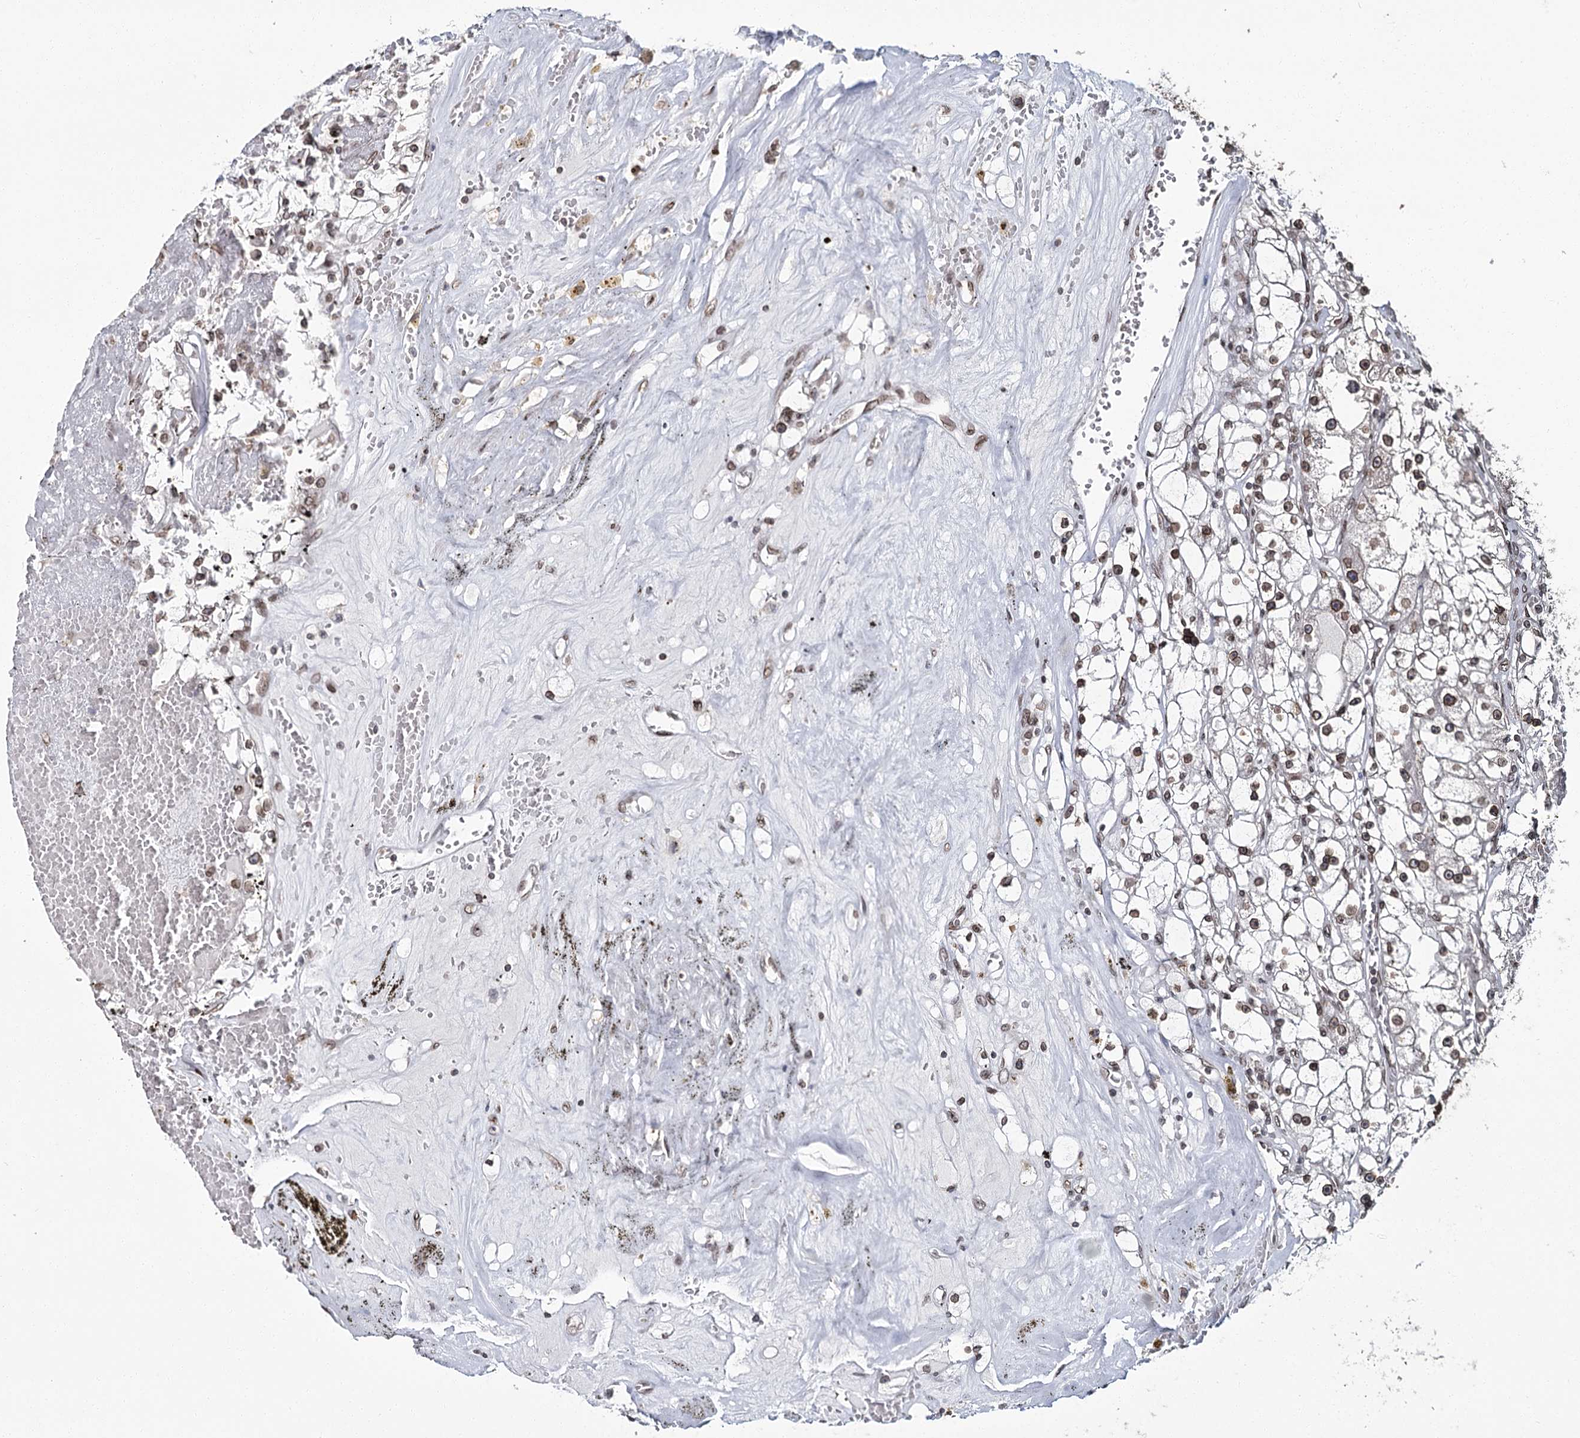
{"staining": {"intensity": "moderate", "quantity": ">75%", "location": "cytoplasmic/membranous,nuclear"}, "tissue": "renal cancer", "cell_type": "Tumor cells", "image_type": "cancer", "snomed": [{"axis": "morphology", "description": "Adenocarcinoma, NOS"}, {"axis": "topography", "description": "Kidney"}], "caption": "Adenocarcinoma (renal) stained for a protein demonstrates moderate cytoplasmic/membranous and nuclear positivity in tumor cells.", "gene": "KIAA0930", "patient": {"sex": "male", "age": 56}}